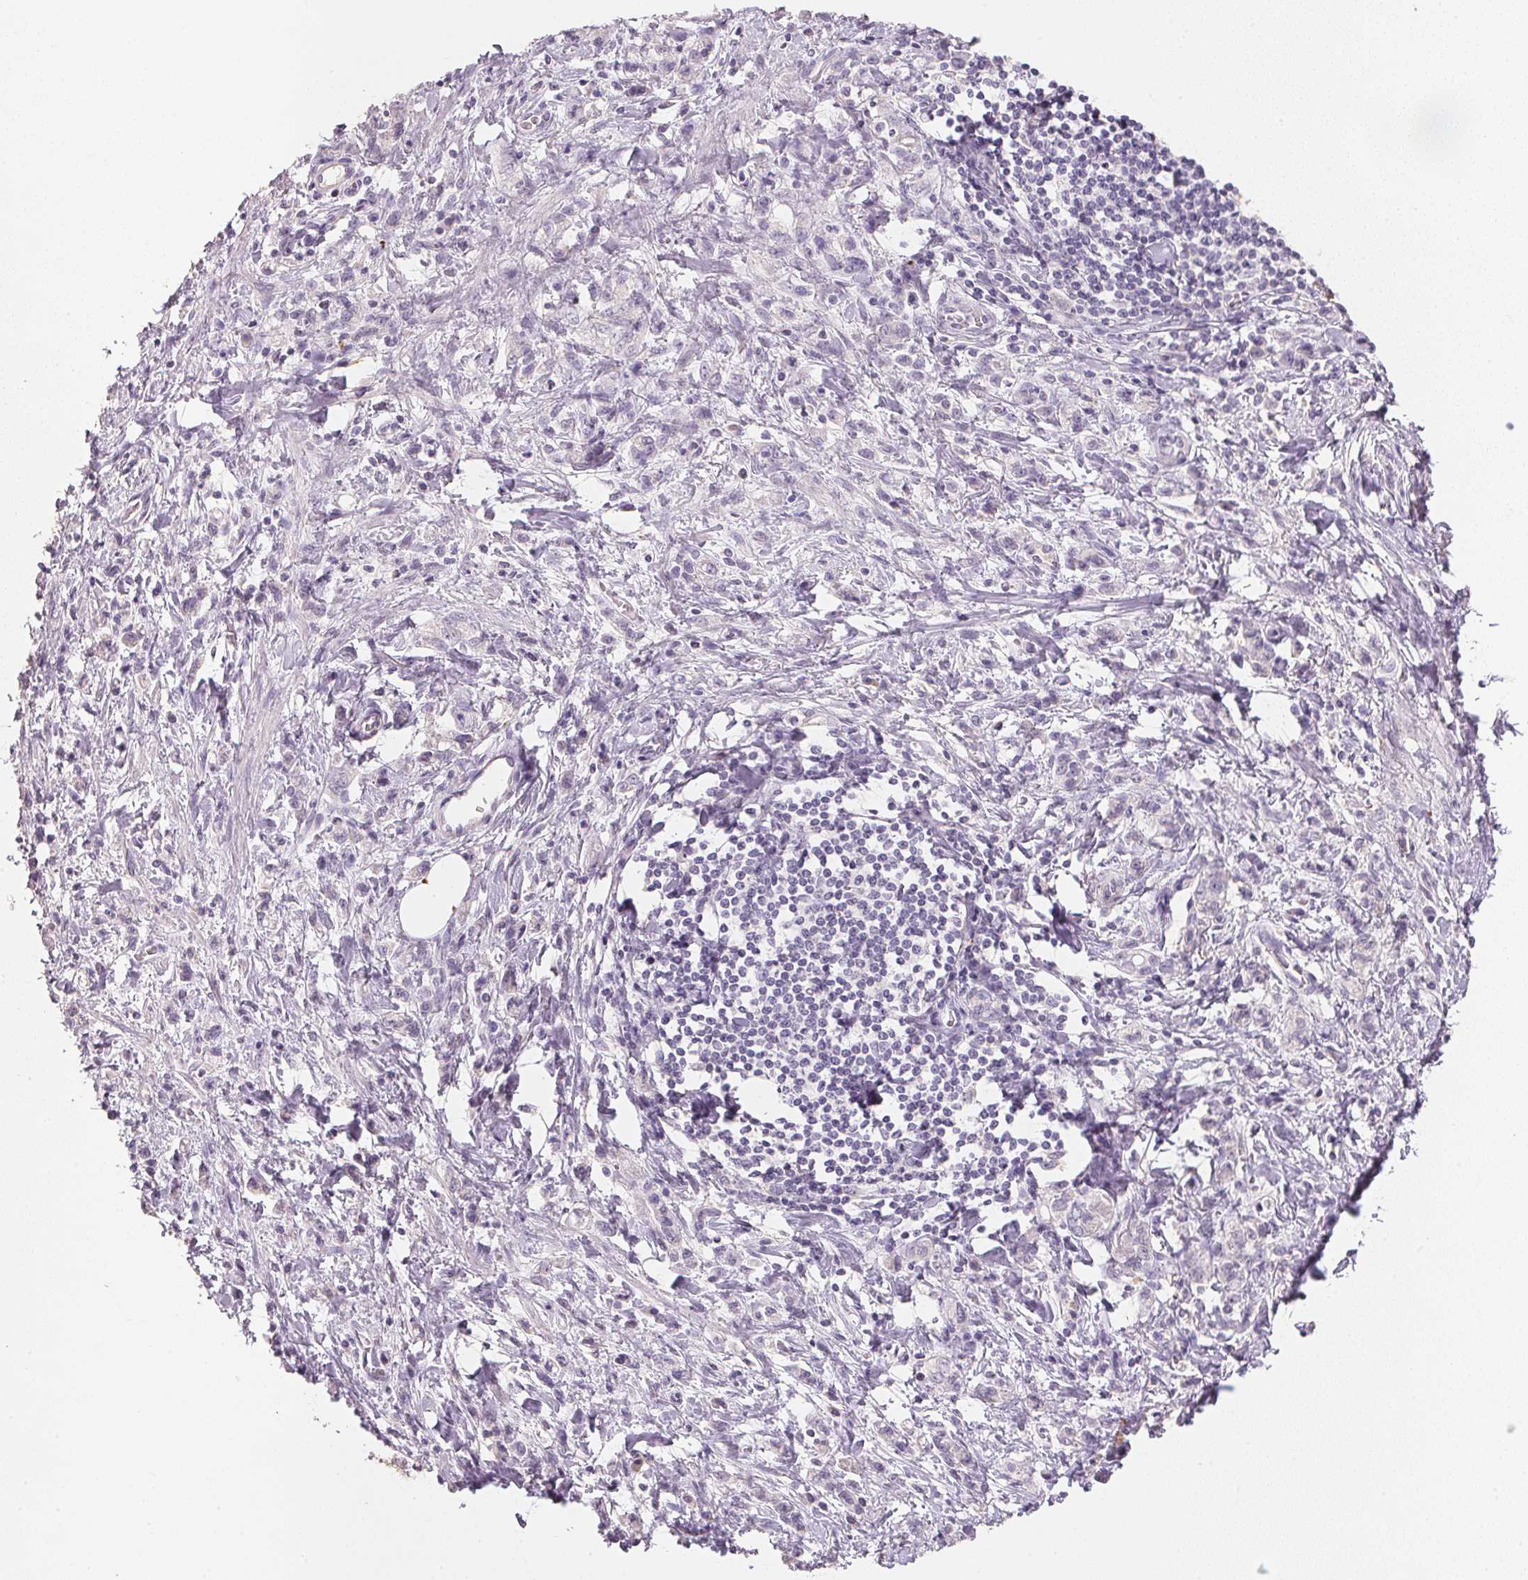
{"staining": {"intensity": "negative", "quantity": "none", "location": "none"}, "tissue": "stomach cancer", "cell_type": "Tumor cells", "image_type": "cancer", "snomed": [{"axis": "morphology", "description": "Adenocarcinoma, NOS"}, {"axis": "topography", "description": "Stomach"}], "caption": "This is an immunohistochemistry photomicrograph of stomach adenocarcinoma. There is no expression in tumor cells.", "gene": "CXCL5", "patient": {"sex": "male", "age": 77}}